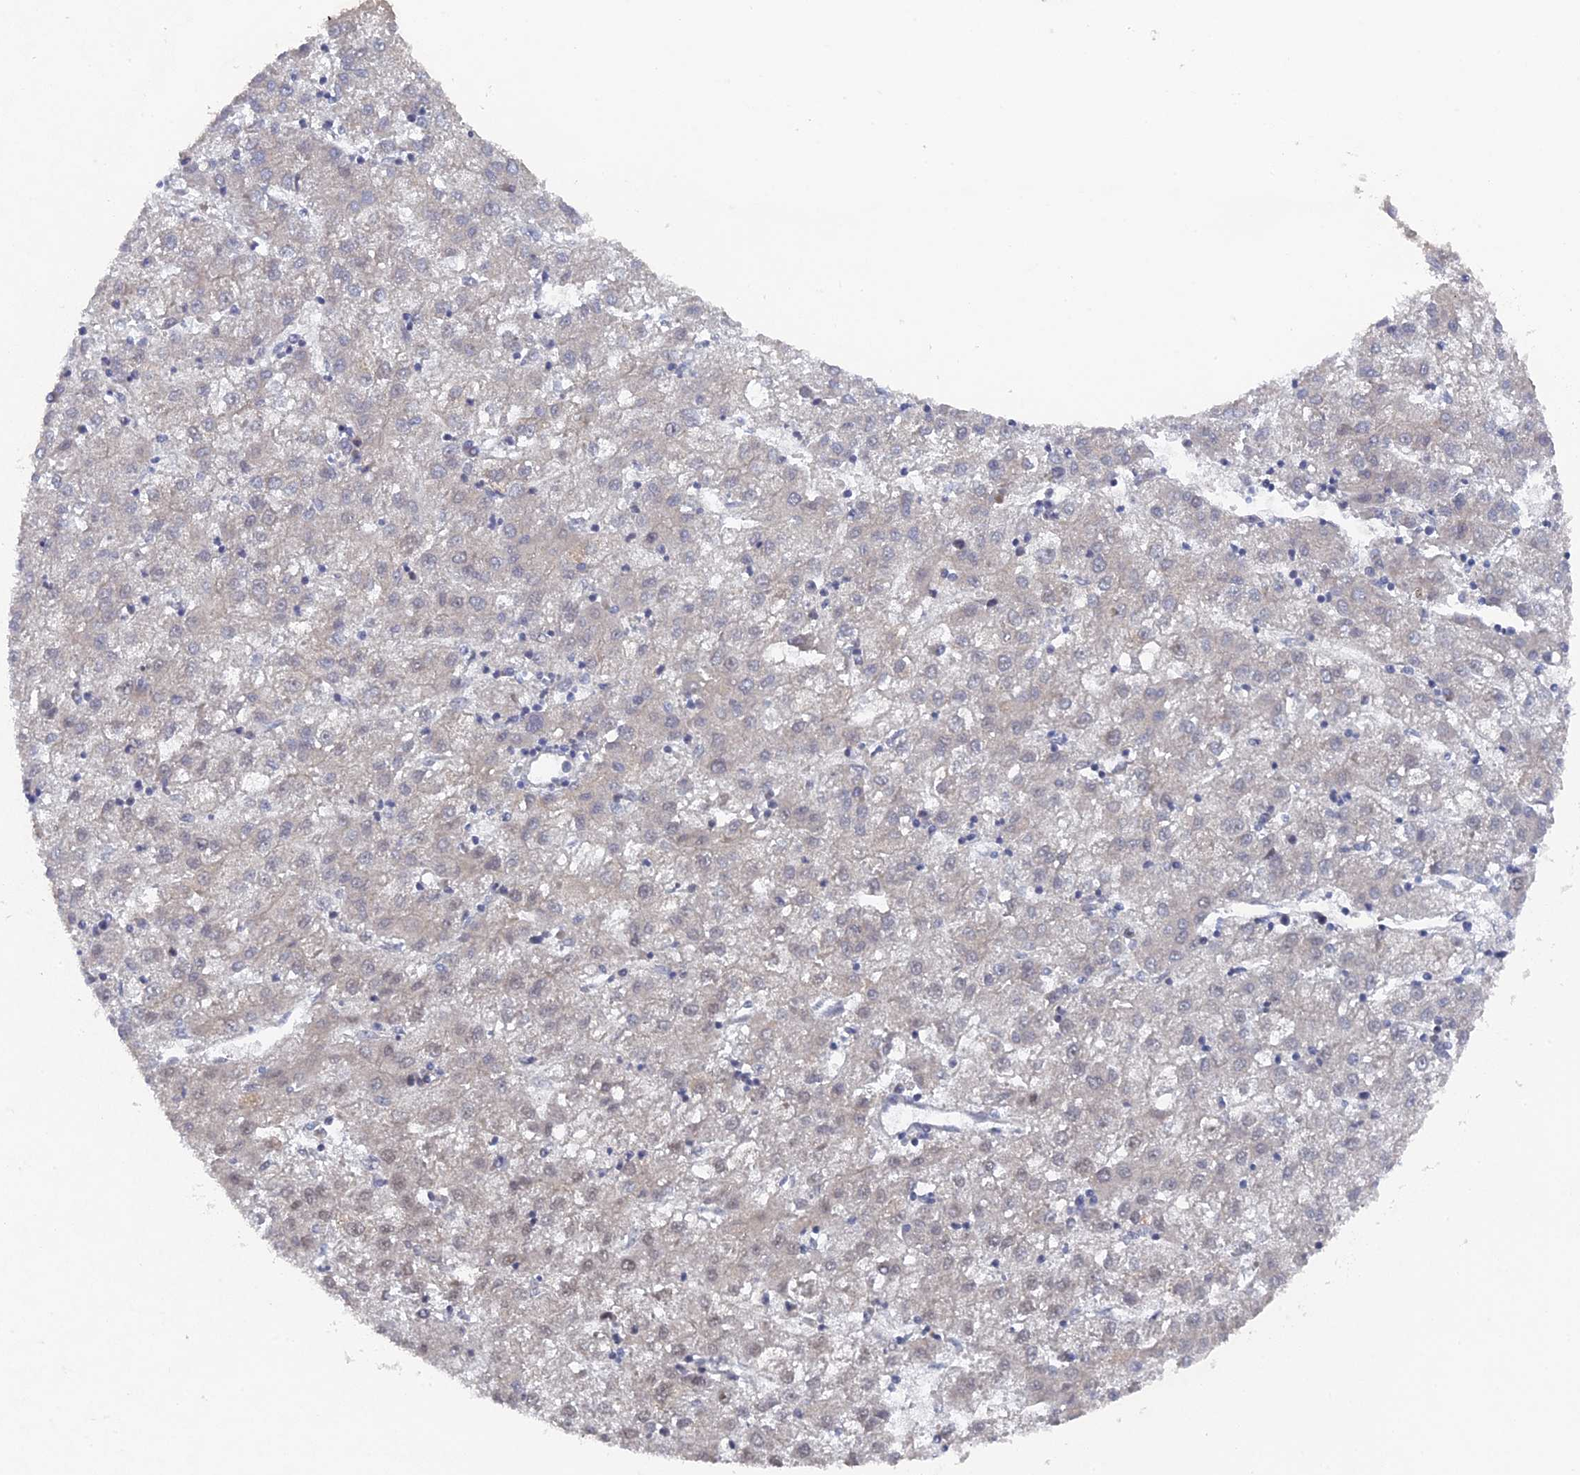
{"staining": {"intensity": "weak", "quantity": "<25%", "location": "nuclear"}, "tissue": "liver cancer", "cell_type": "Tumor cells", "image_type": "cancer", "snomed": [{"axis": "morphology", "description": "Carcinoma, Hepatocellular, NOS"}, {"axis": "topography", "description": "Liver"}], "caption": "Tumor cells show no significant protein positivity in liver cancer. (Stains: DAB (3,3'-diaminobenzidine) immunohistochemistry with hematoxylin counter stain, Microscopy: brightfield microscopy at high magnification).", "gene": "MIGA2", "patient": {"sex": "male", "age": 72}}